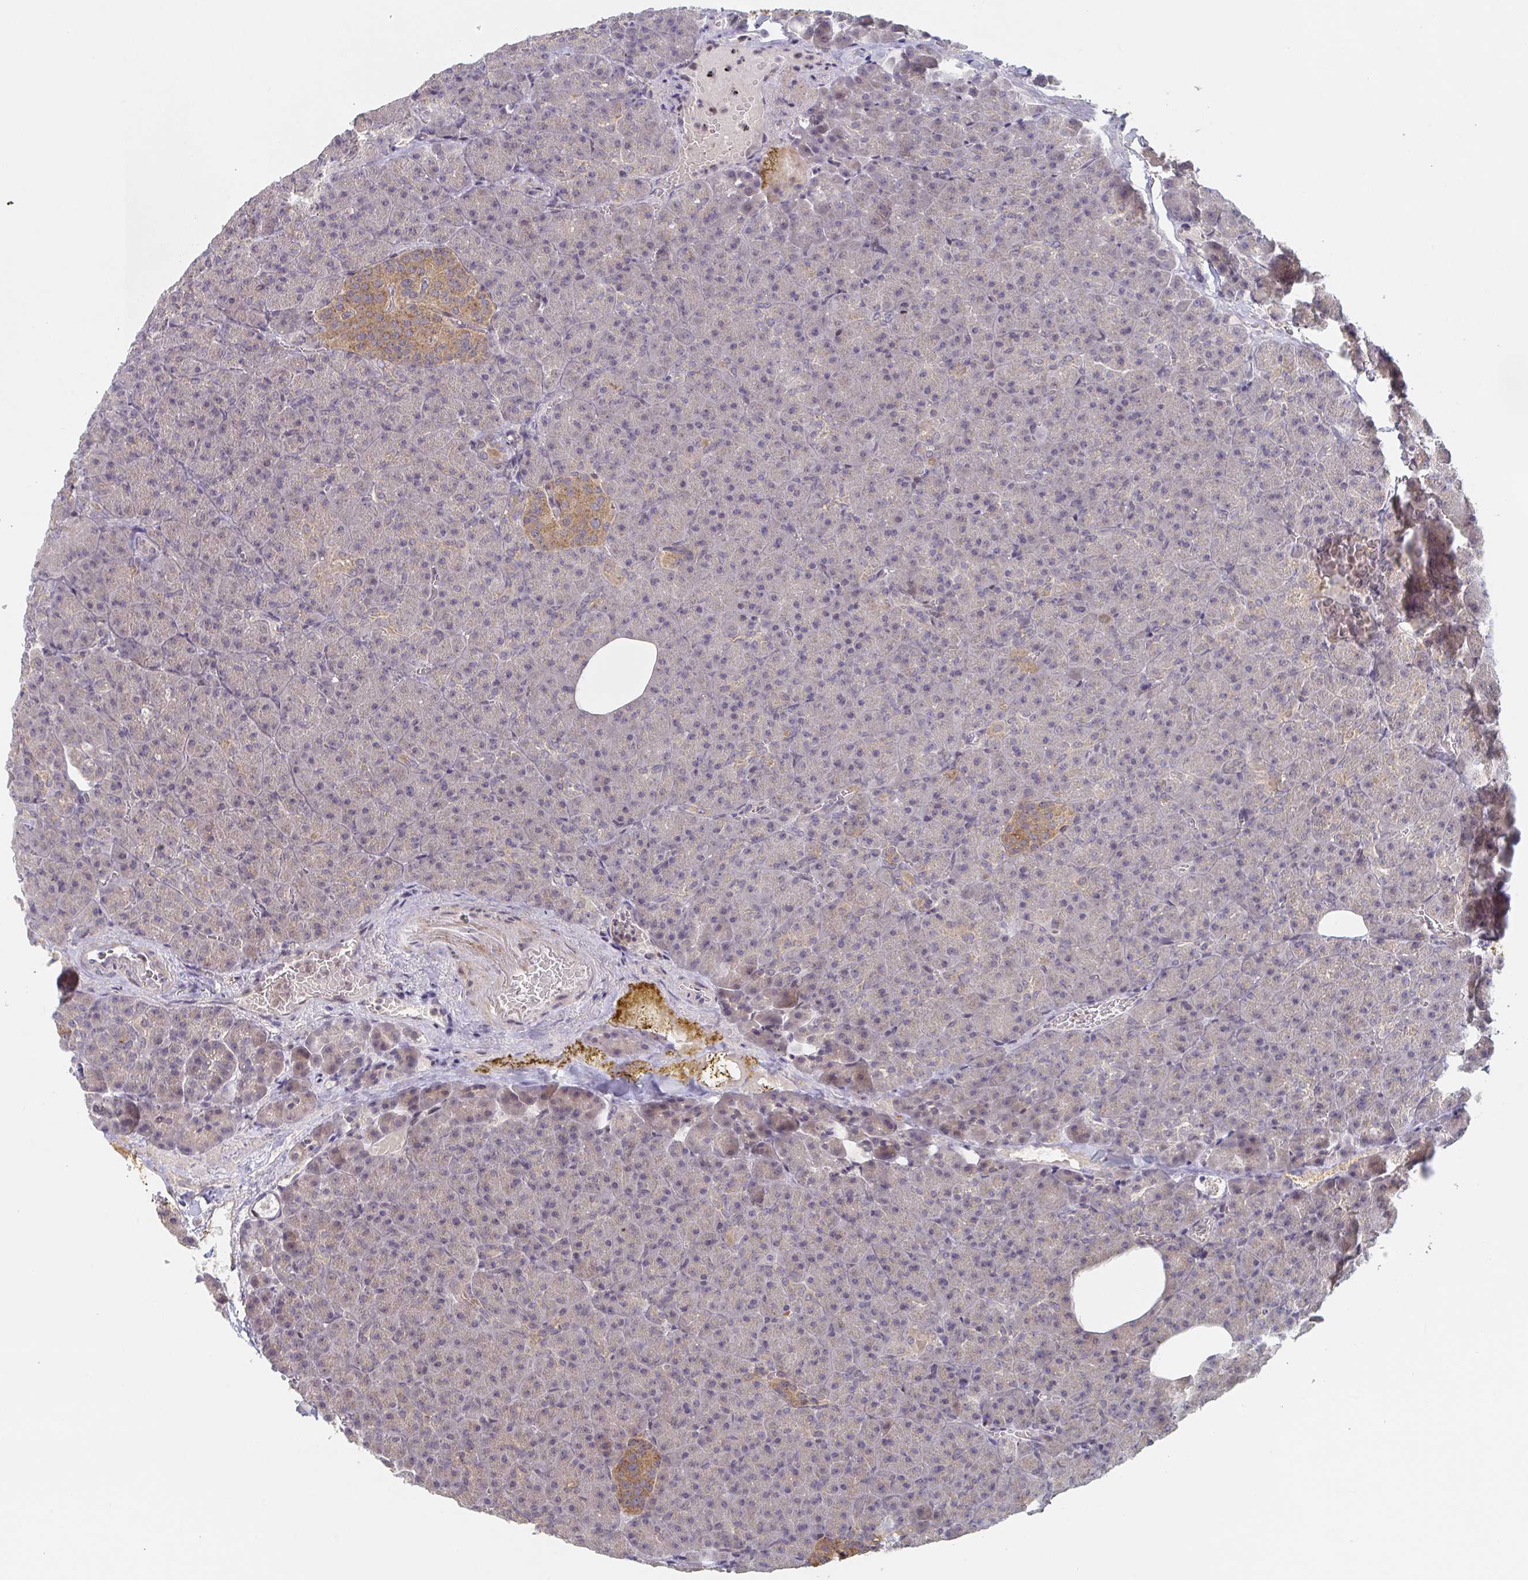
{"staining": {"intensity": "weak", "quantity": "25%-75%", "location": "cytoplasmic/membranous"}, "tissue": "pancreas", "cell_type": "Exocrine glandular cells", "image_type": "normal", "snomed": [{"axis": "morphology", "description": "Normal tissue, NOS"}, {"axis": "topography", "description": "Pancreas"}], "caption": "DAB immunohistochemical staining of normal human pancreas demonstrates weak cytoplasmic/membranous protein positivity in approximately 25%-75% of exocrine glandular cells. (DAB (3,3'-diaminobenzidine) IHC, brown staining for protein, blue staining for nuclei).", "gene": "DCST1", "patient": {"sex": "female", "age": 74}}